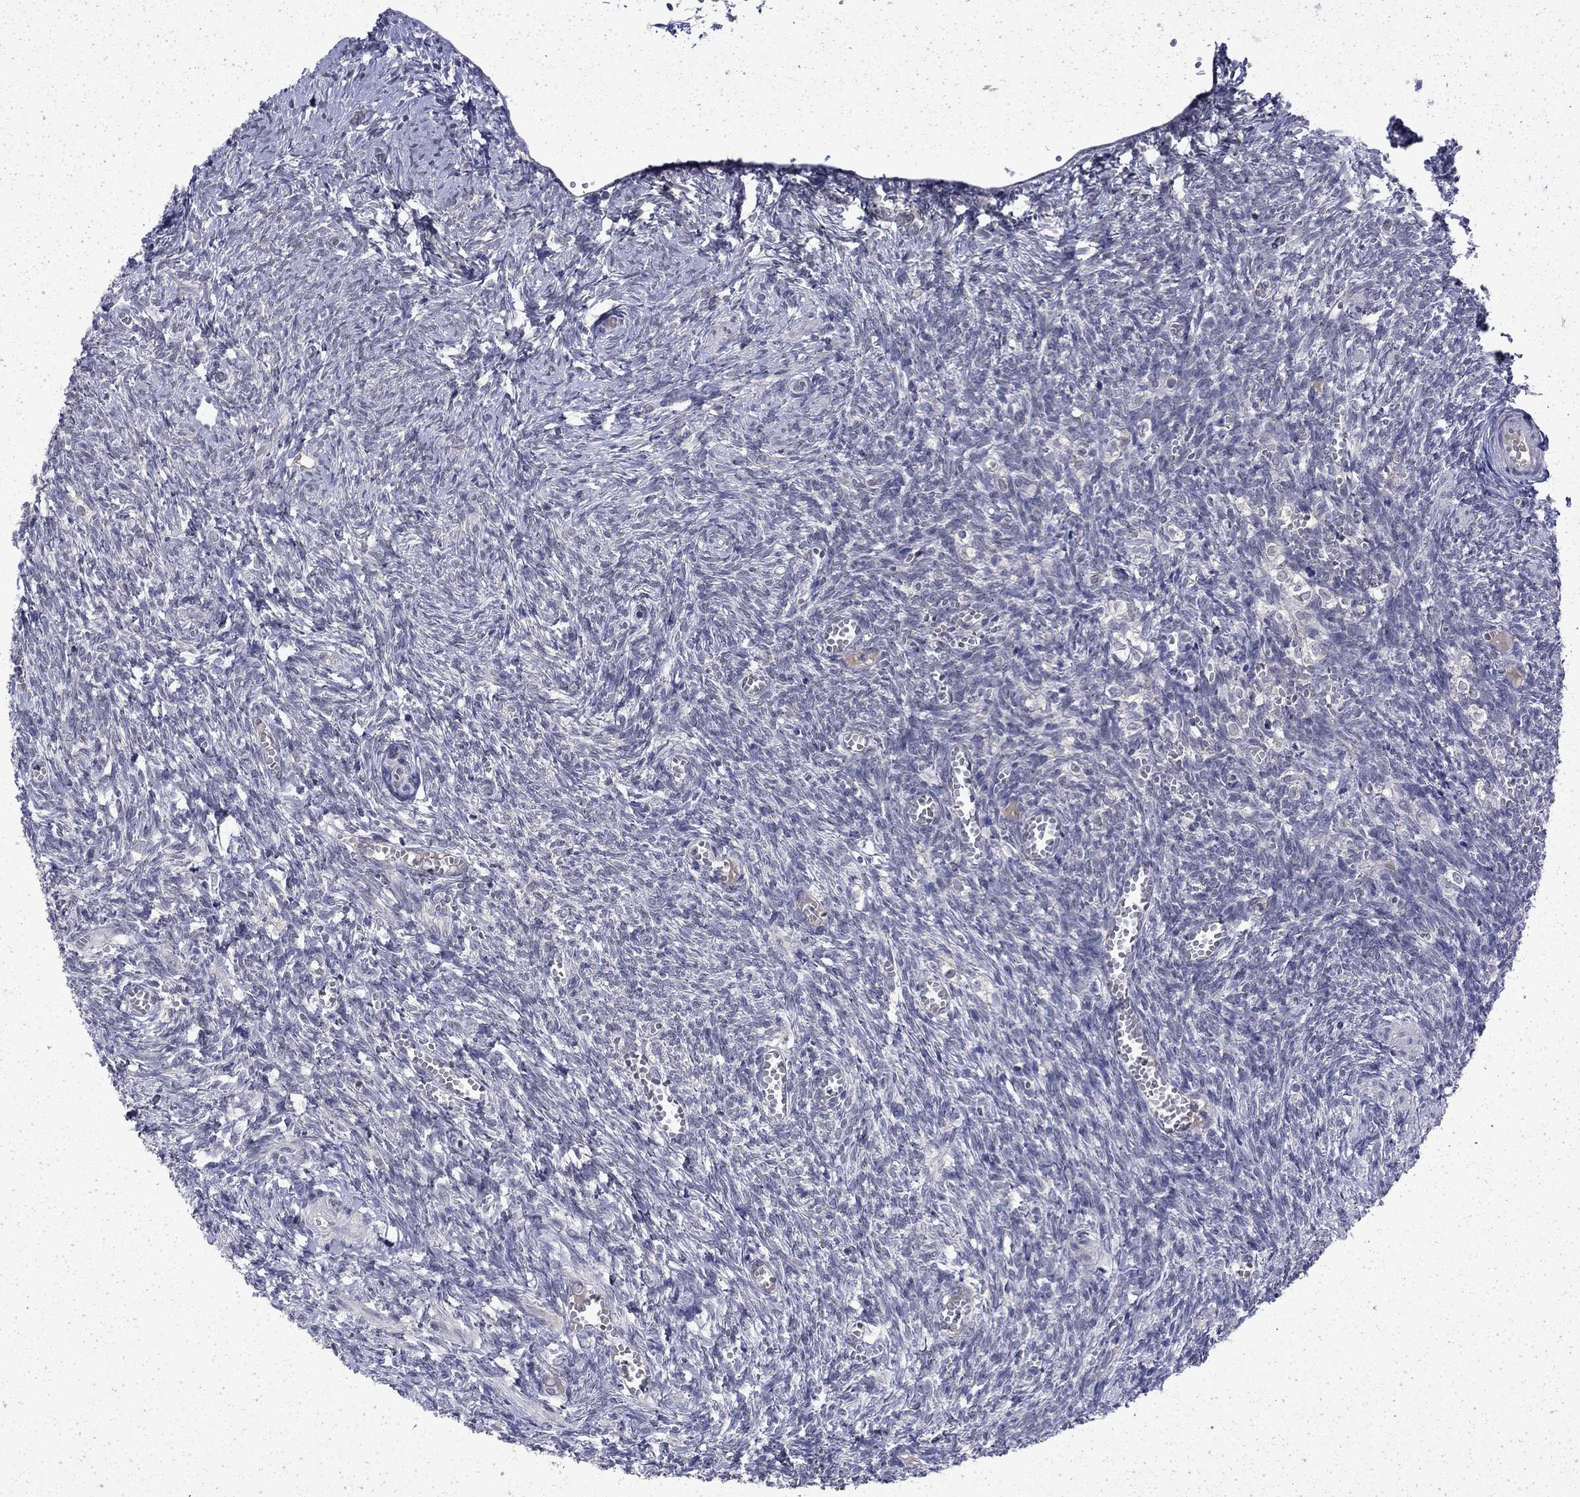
{"staining": {"intensity": "negative", "quantity": "none", "location": "none"}, "tissue": "ovary", "cell_type": "Follicle cells", "image_type": "normal", "snomed": [{"axis": "morphology", "description": "Normal tissue, NOS"}, {"axis": "topography", "description": "Ovary"}], "caption": "DAB immunohistochemical staining of unremarkable ovary demonstrates no significant staining in follicle cells. Brightfield microscopy of immunohistochemistry stained with DAB (brown) and hematoxylin (blue), captured at high magnification.", "gene": "CHAT", "patient": {"sex": "female", "age": 43}}